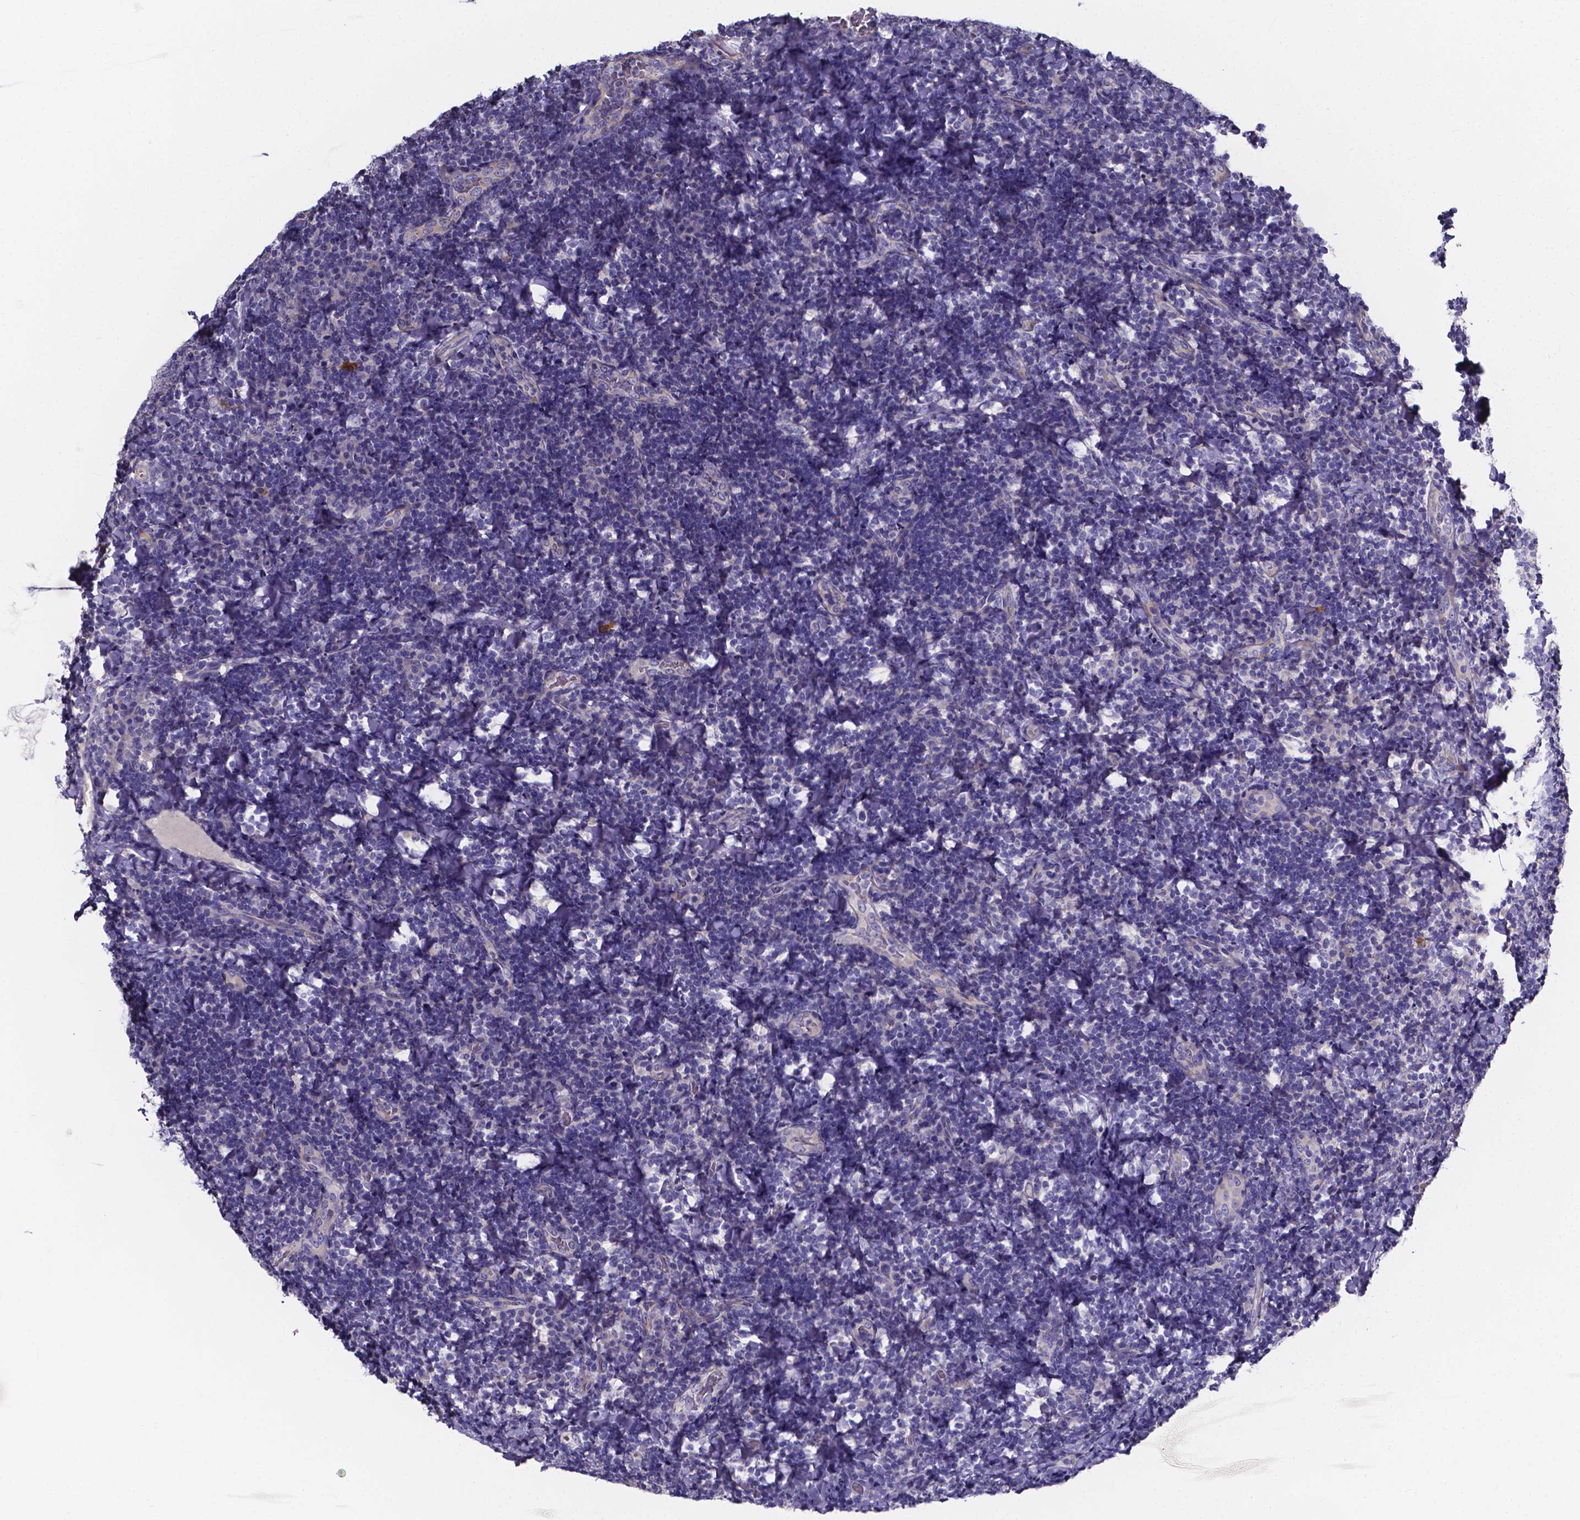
{"staining": {"intensity": "negative", "quantity": "none", "location": "none"}, "tissue": "tonsil", "cell_type": "Germinal center cells", "image_type": "normal", "snomed": [{"axis": "morphology", "description": "Normal tissue, NOS"}, {"axis": "topography", "description": "Tonsil"}], "caption": "The micrograph exhibits no staining of germinal center cells in benign tonsil.", "gene": "CACNG8", "patient": {"sex": "male", "age": 17}}